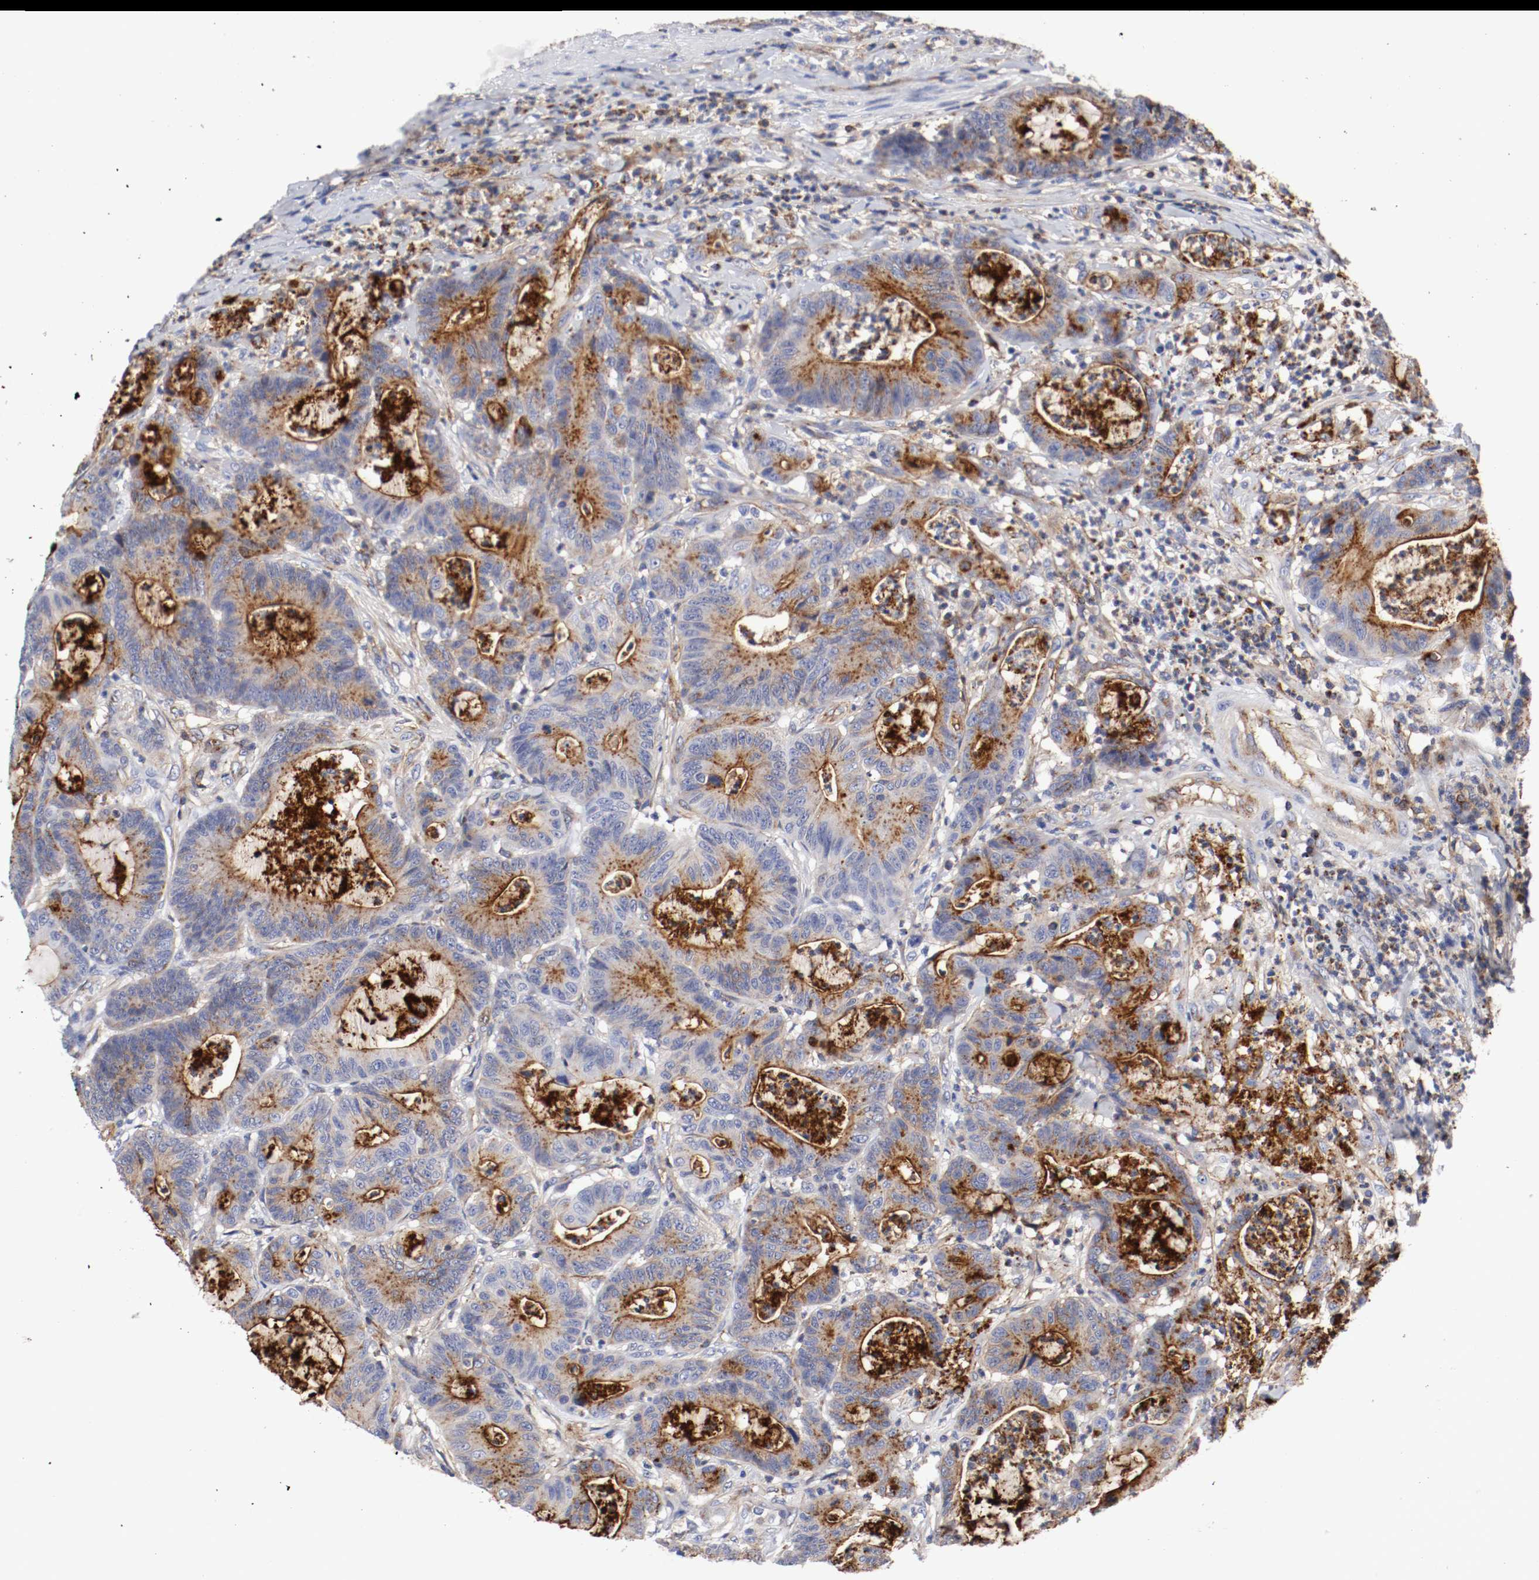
{"staining": {"intensity": "strong", "quantity": "25%-75%", "location": "cytoplasmic/membranous"}, "tissue": "colorectal cancer", "cell_type": "Tumor cells", "image_type": "cancer", "snomed": [{"axis": "morphology", "description": "Adenocarcinoma, NOS"}, {"axis": "topography", "description": "Colon"}], "caption": "This micrograph displays immunohistochemistry staining of human colorectal adenocarcinoma, with high strong cytoplasmic/membranous expression in approximately 25%-75% of tumor cells.", "gene": "IFITM1", "patient": {"sex": "female", "age": 84}}